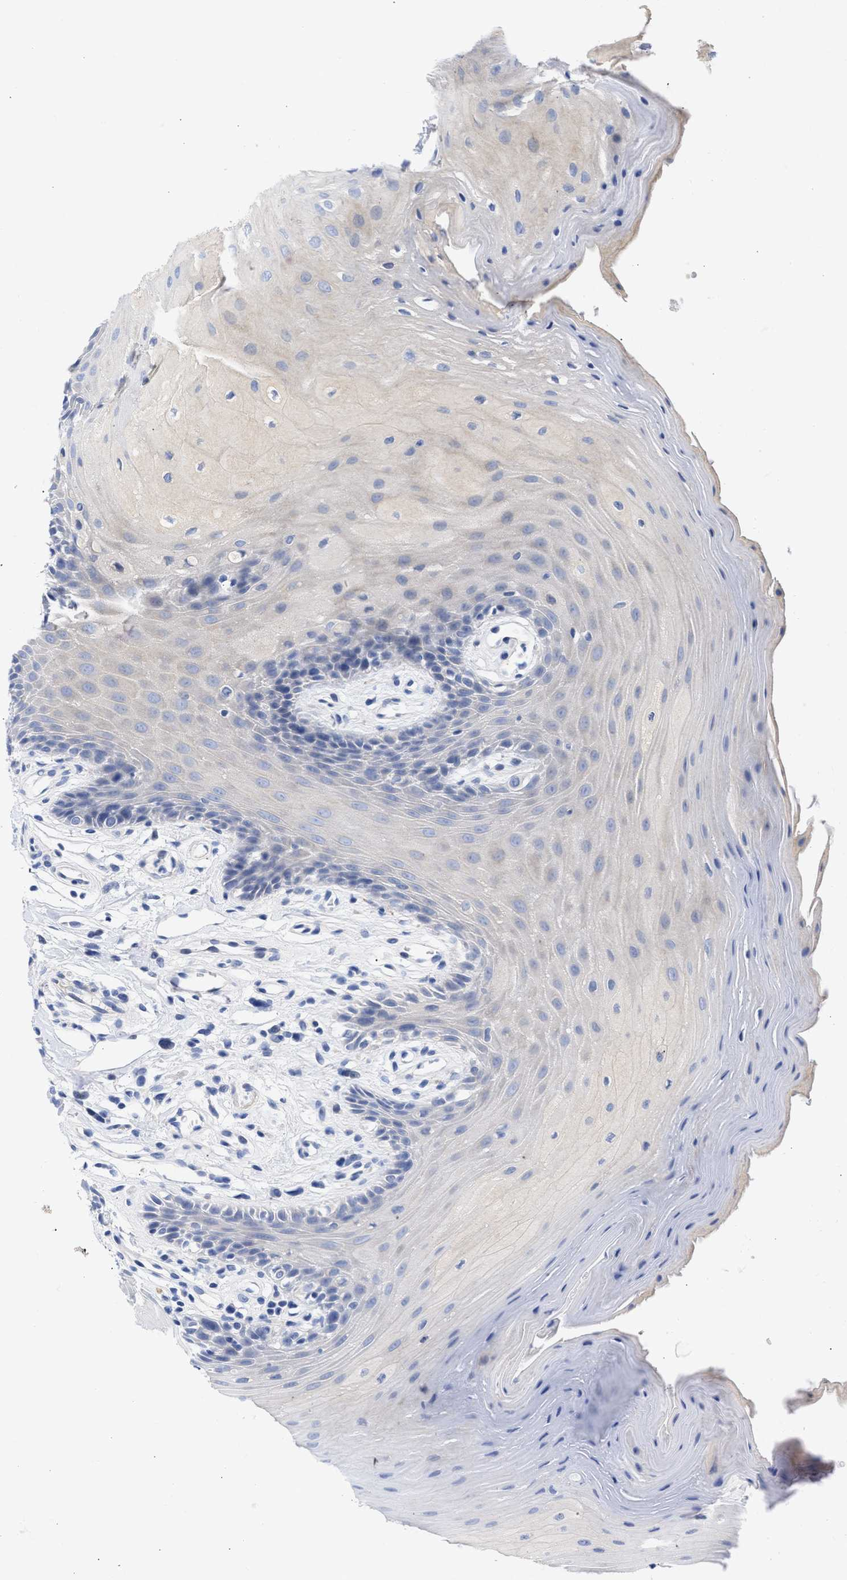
{"staining": {"intensity": "negative", "quantity": "none", "location": "none"}, "tissue": "oral mucosa", "cell_type": "Squamous epithelial cells", "image_type": "normal", "snomed": [{"axis": "morphology", "description": "Normal tissue, NOS"}, {"axis": "morphology", "description": "Squamous cell carcinoma, NOS"}, {"axis": "topography", "description": "Oral tissue"}, {"axis": "topography", "description": "Head-Neck"}], "caption": "Immunohistochemistry (IHC) micrograph of normal human oral mucosa stained for a protein (brown), which displays no positivity in squamous epithelial cells. (DAB immunohistochemistry (IHC), high magnification).", "gene": "ARHGEF4", "patient": {"sex": "male", "age": 71}}